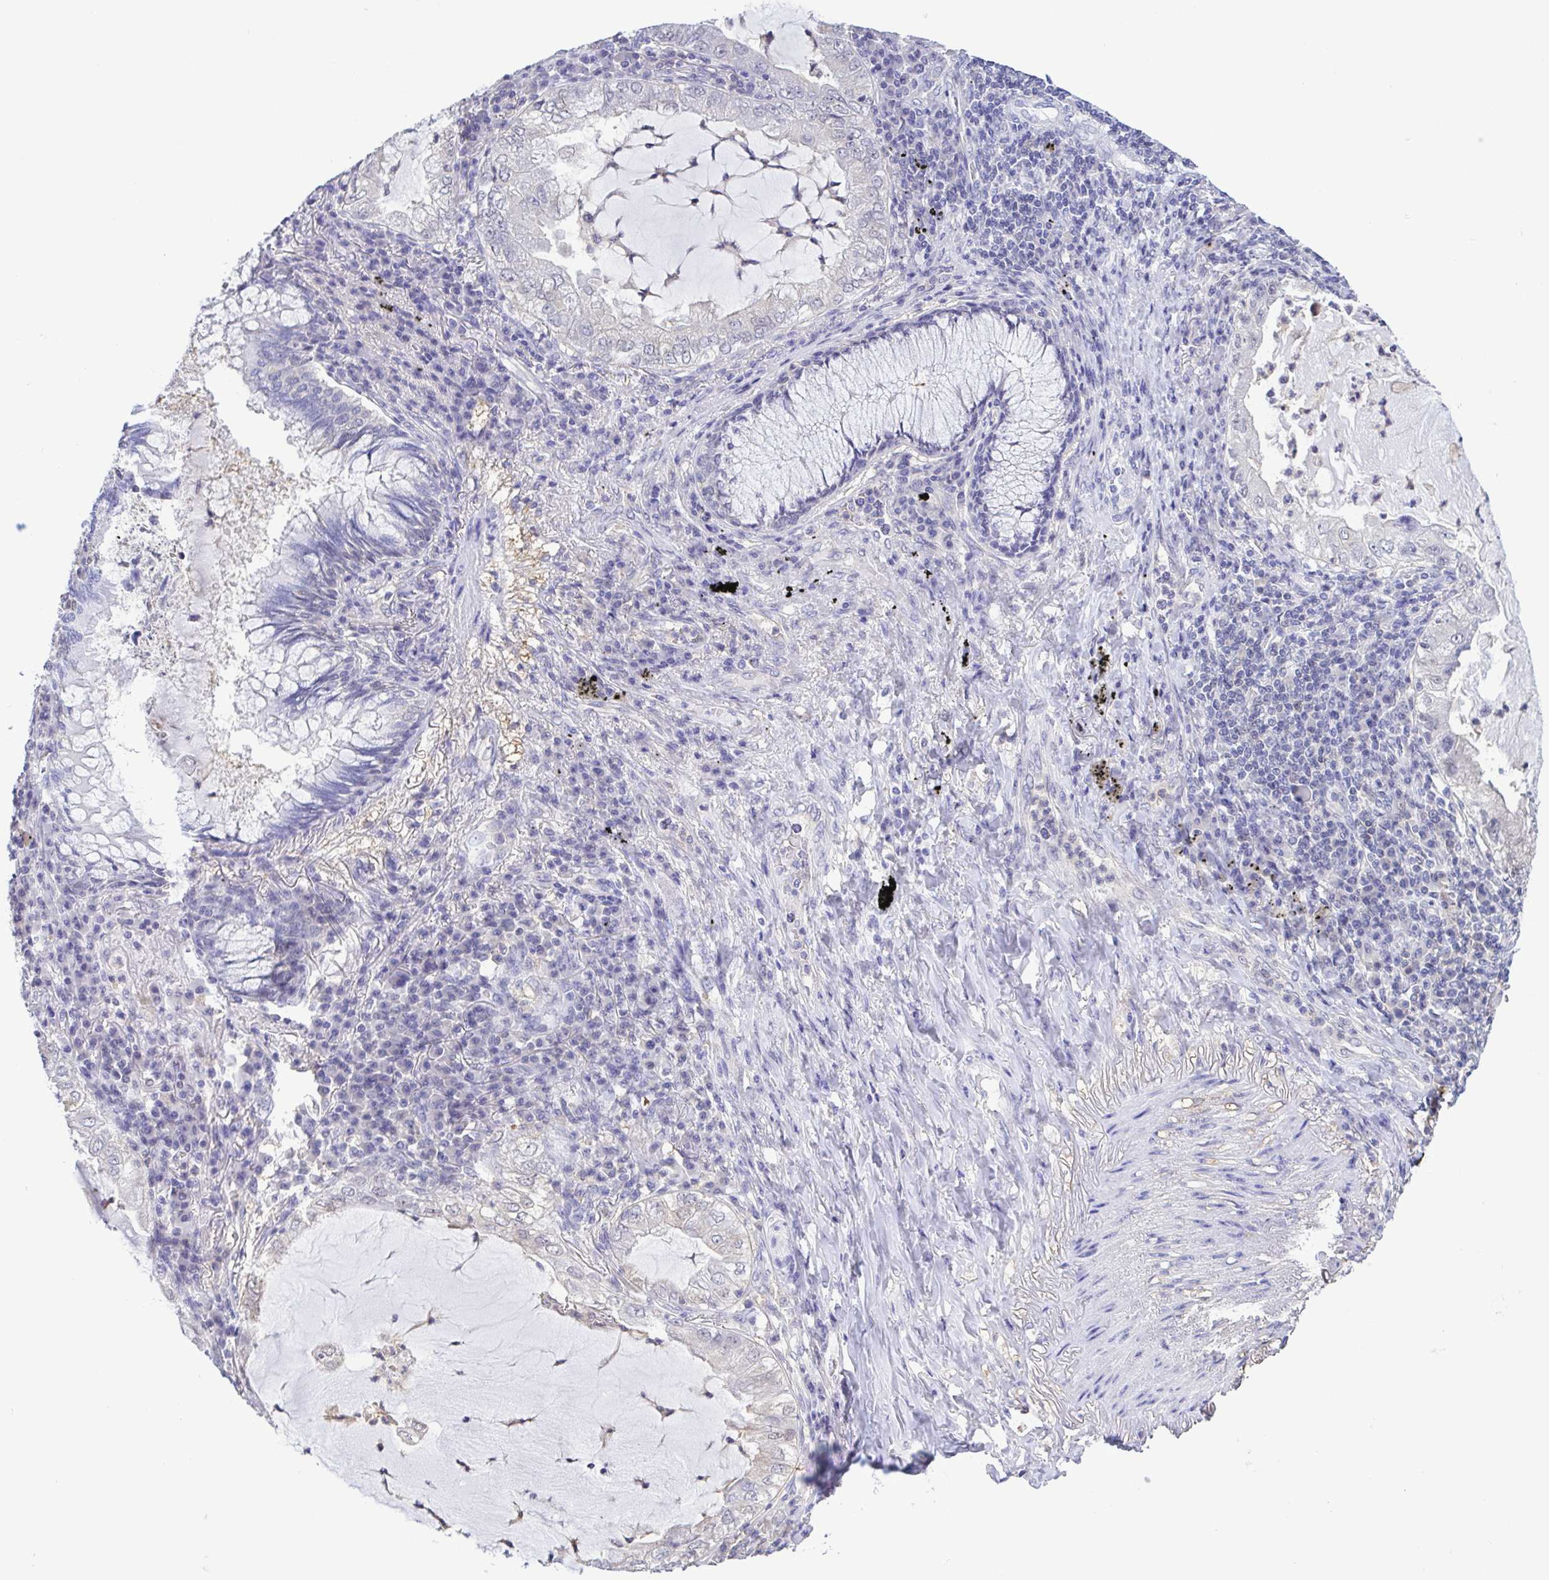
{"staining": {"intensity": "negative", "quantity": "none", "location": "none"}, "tissue": "lung cancer", "cell_type": "Tumor cells", "image_type": "cancer", "snomed": [{"axis": "morphology", "description": "Adenocarcinoma, NOS"}, {"axis": "topography", "description": "Lung"}], "caption": "An immunohistochemistry image of adenocarcinoma (lung) is shown. There is no staining in tumor cells of adenocarcinoma (lung).", "gene": "LDHC", "patient": {"sex": "female", "age": 73}}